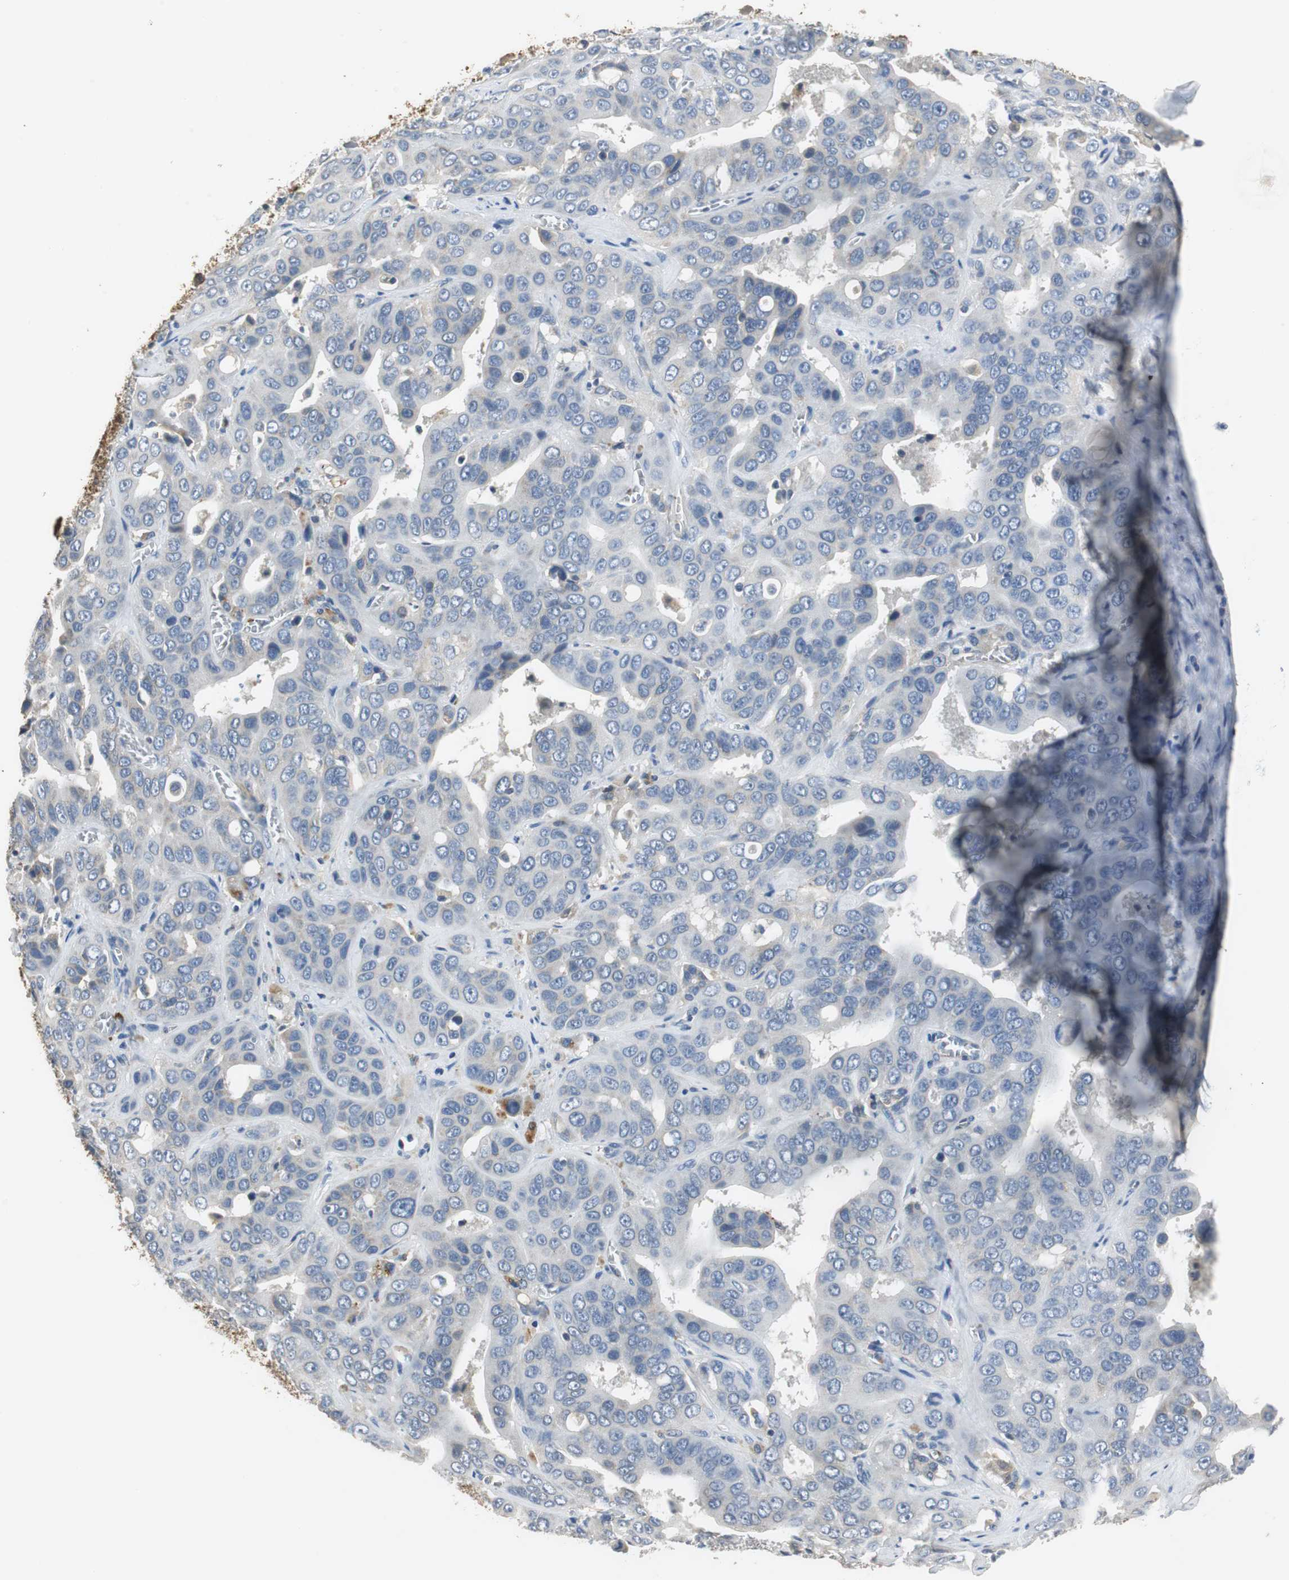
{"staining": {"intensity": "negative", "quantity": "none", "location": "none"}, "tissue": "liver cancer", "cell_type": "Tumor cells", "image_type": "cancer", "snomed": [{"axis": "morphology", "description": "Cholangiocarcinoma"}, {"axis": "topography", "description": "Liver"}], "caption": "IHC micrograph of neoplastic tissue: human liver cancer (cholangiocarcinoma) stained with DAB (3,3'-diaminobenzidine) reveals no significant protein expression in tumor cells.", "gene": "MTIF2", "patient": {"sex": "female", "age": 52}}